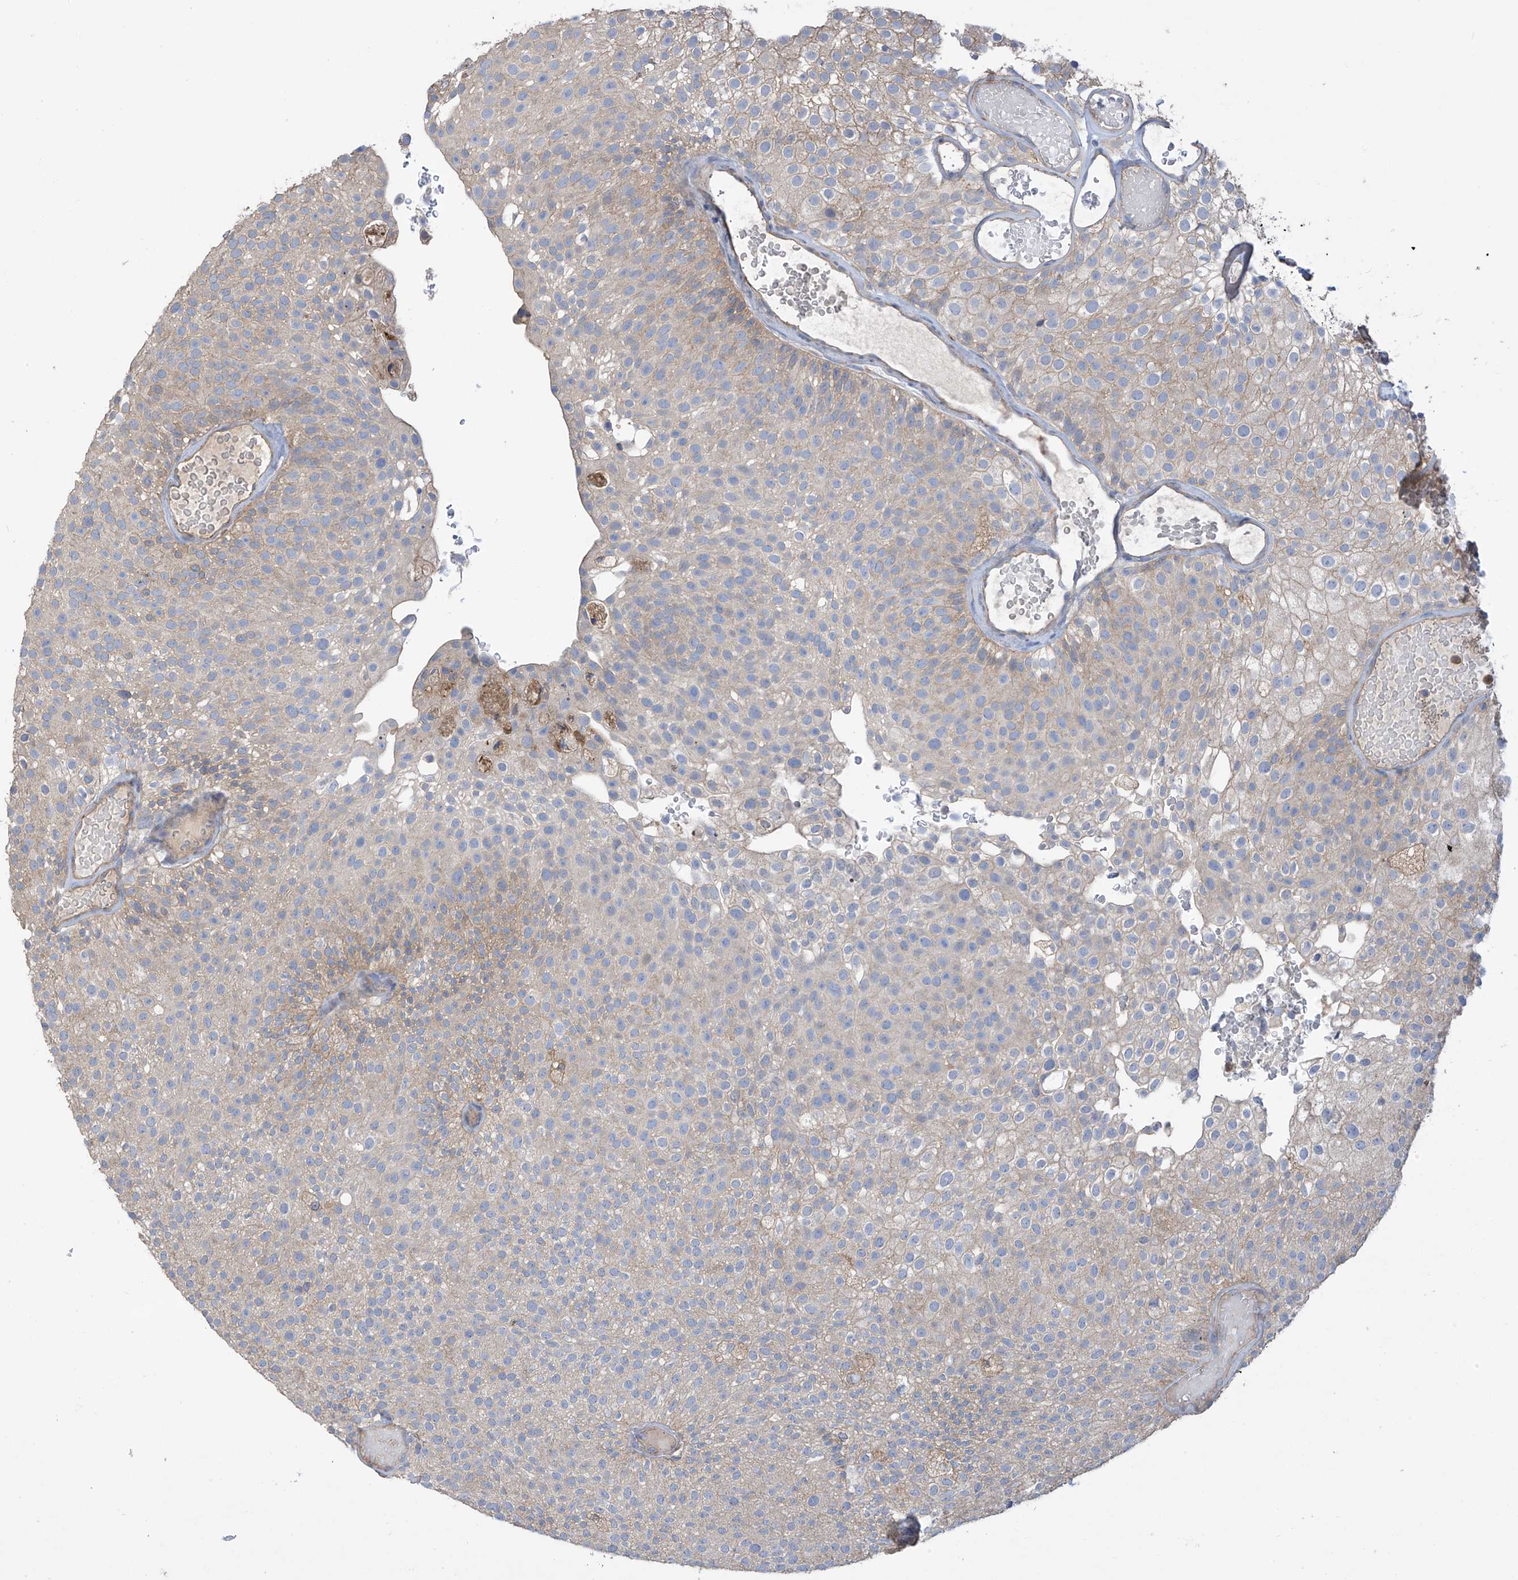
{"staining": {"intensity": "weak", "quantity": "25%-75%", "location": "cytoplasmic/membranous"}, "tissue": "urothelial cancer", "cell_type": "Tumor cells", "image_type": "cancer", "snomed": [{"axis": "morphology", "description": "Urothelial carcinoma, Low grade"}, {"axis": "topography", "description": "Urinary bladder"}], "caption": "IHC (DAB) staining of low-grade urothelial carcinoma demonstrates weak cytoplasmic/membranous protein expression in about 25%-75% of tumor cells.", "gene": "PHACTR4", "patient": {"sex": "male", "age": 78}}